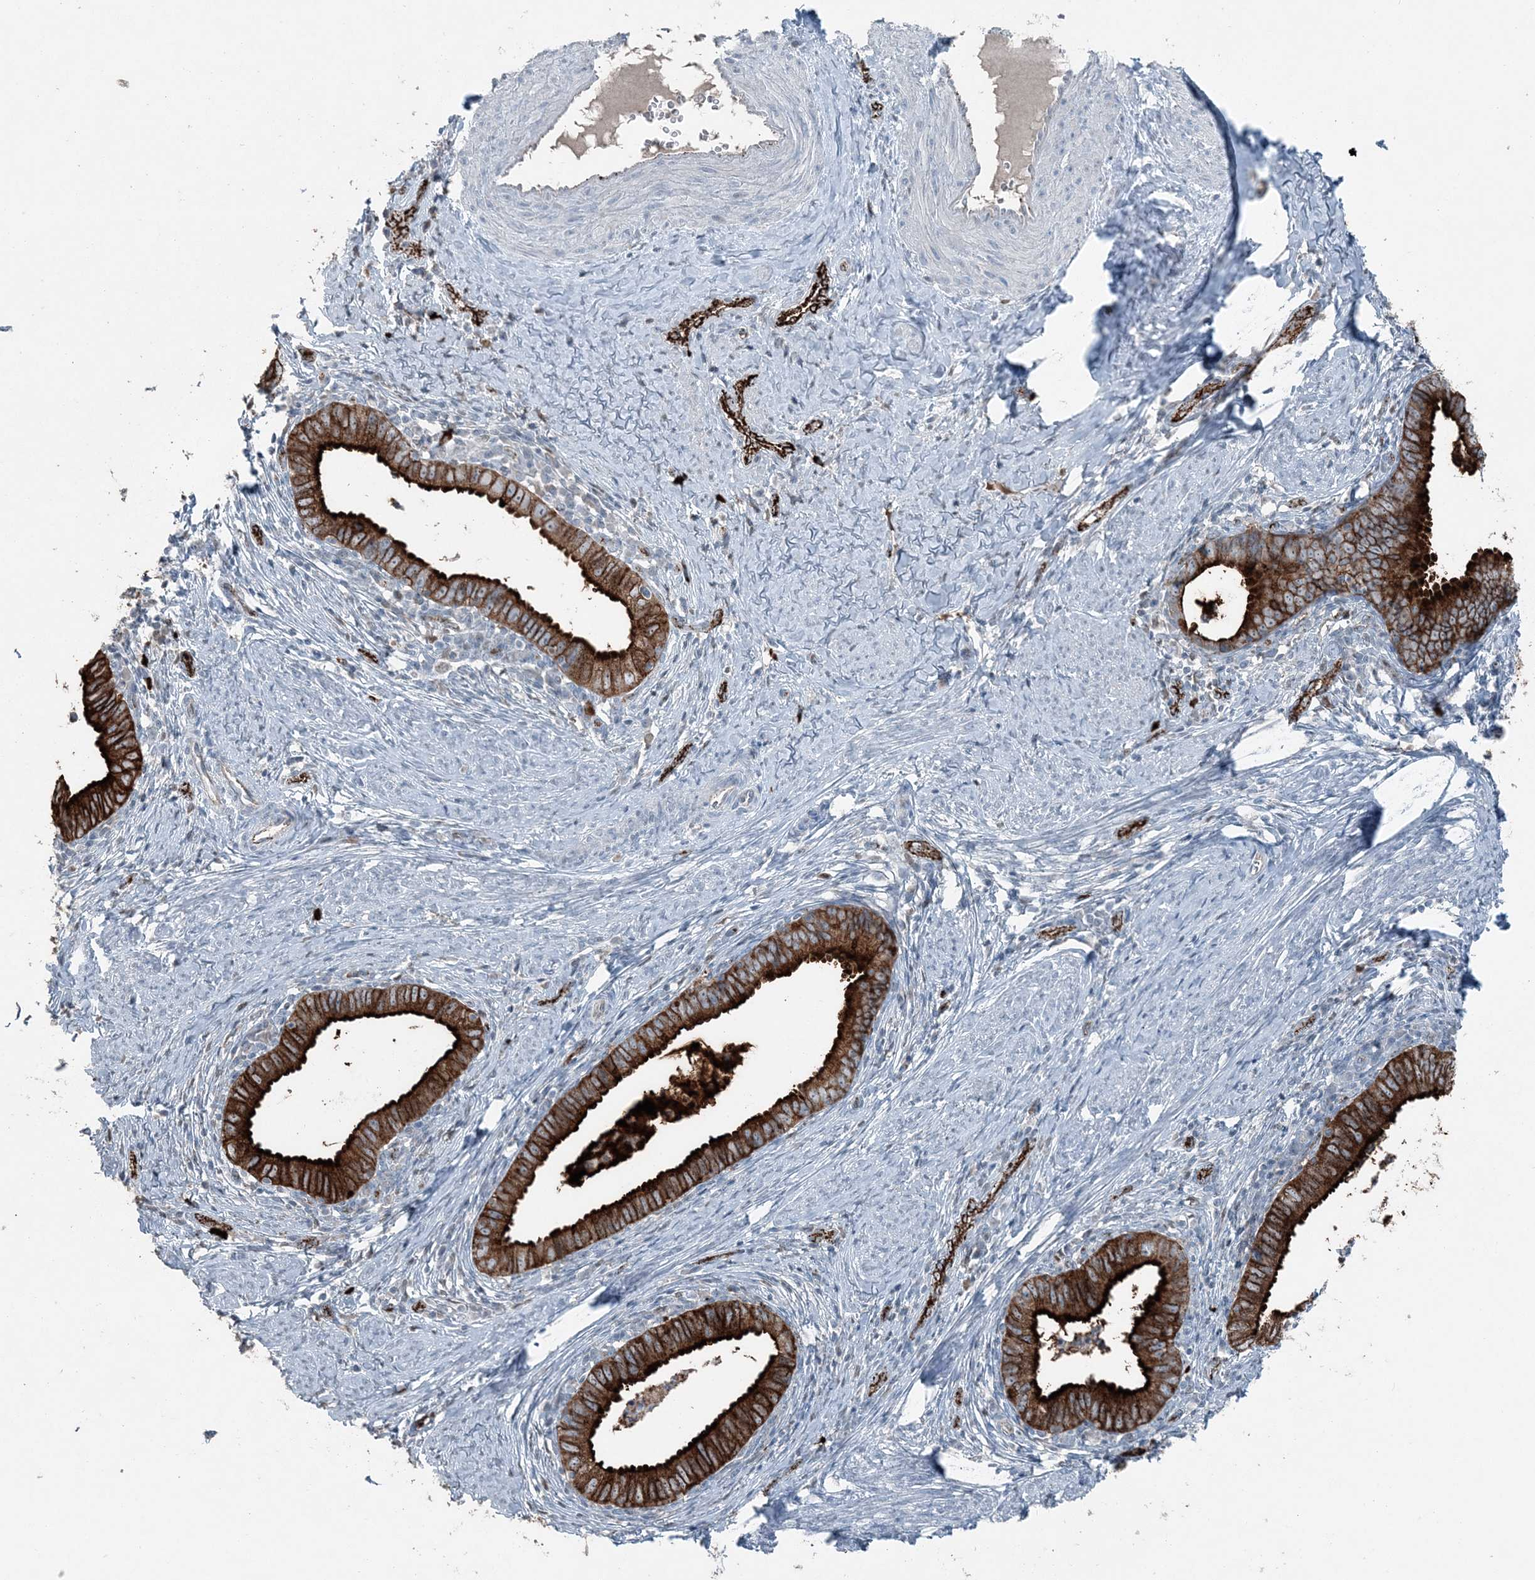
{"staining": {"intensity": "strong", "quantity": ">75%", "location": "cytoplasmic/membranous"}, "tissue": "cervical cancer", "cell_type": "Tumor cells", "image_type": "cancer", "snomed": [{"axis": "morphology", "description": "Adenocarcinoma, NOS"}, {"axis": "topography", "description": "Cervix"}], "caption": "Immunohistochemical staining of human cervical cancer (adenocarcinoma) demonstrates high levels of strong cytoplasmic/membranous protein positivity in approximately >75% of tumor cells. Nuclei are stained in blue.", "gene": "ELOVL7", "patient": {"sex": "female", "age": 36}}